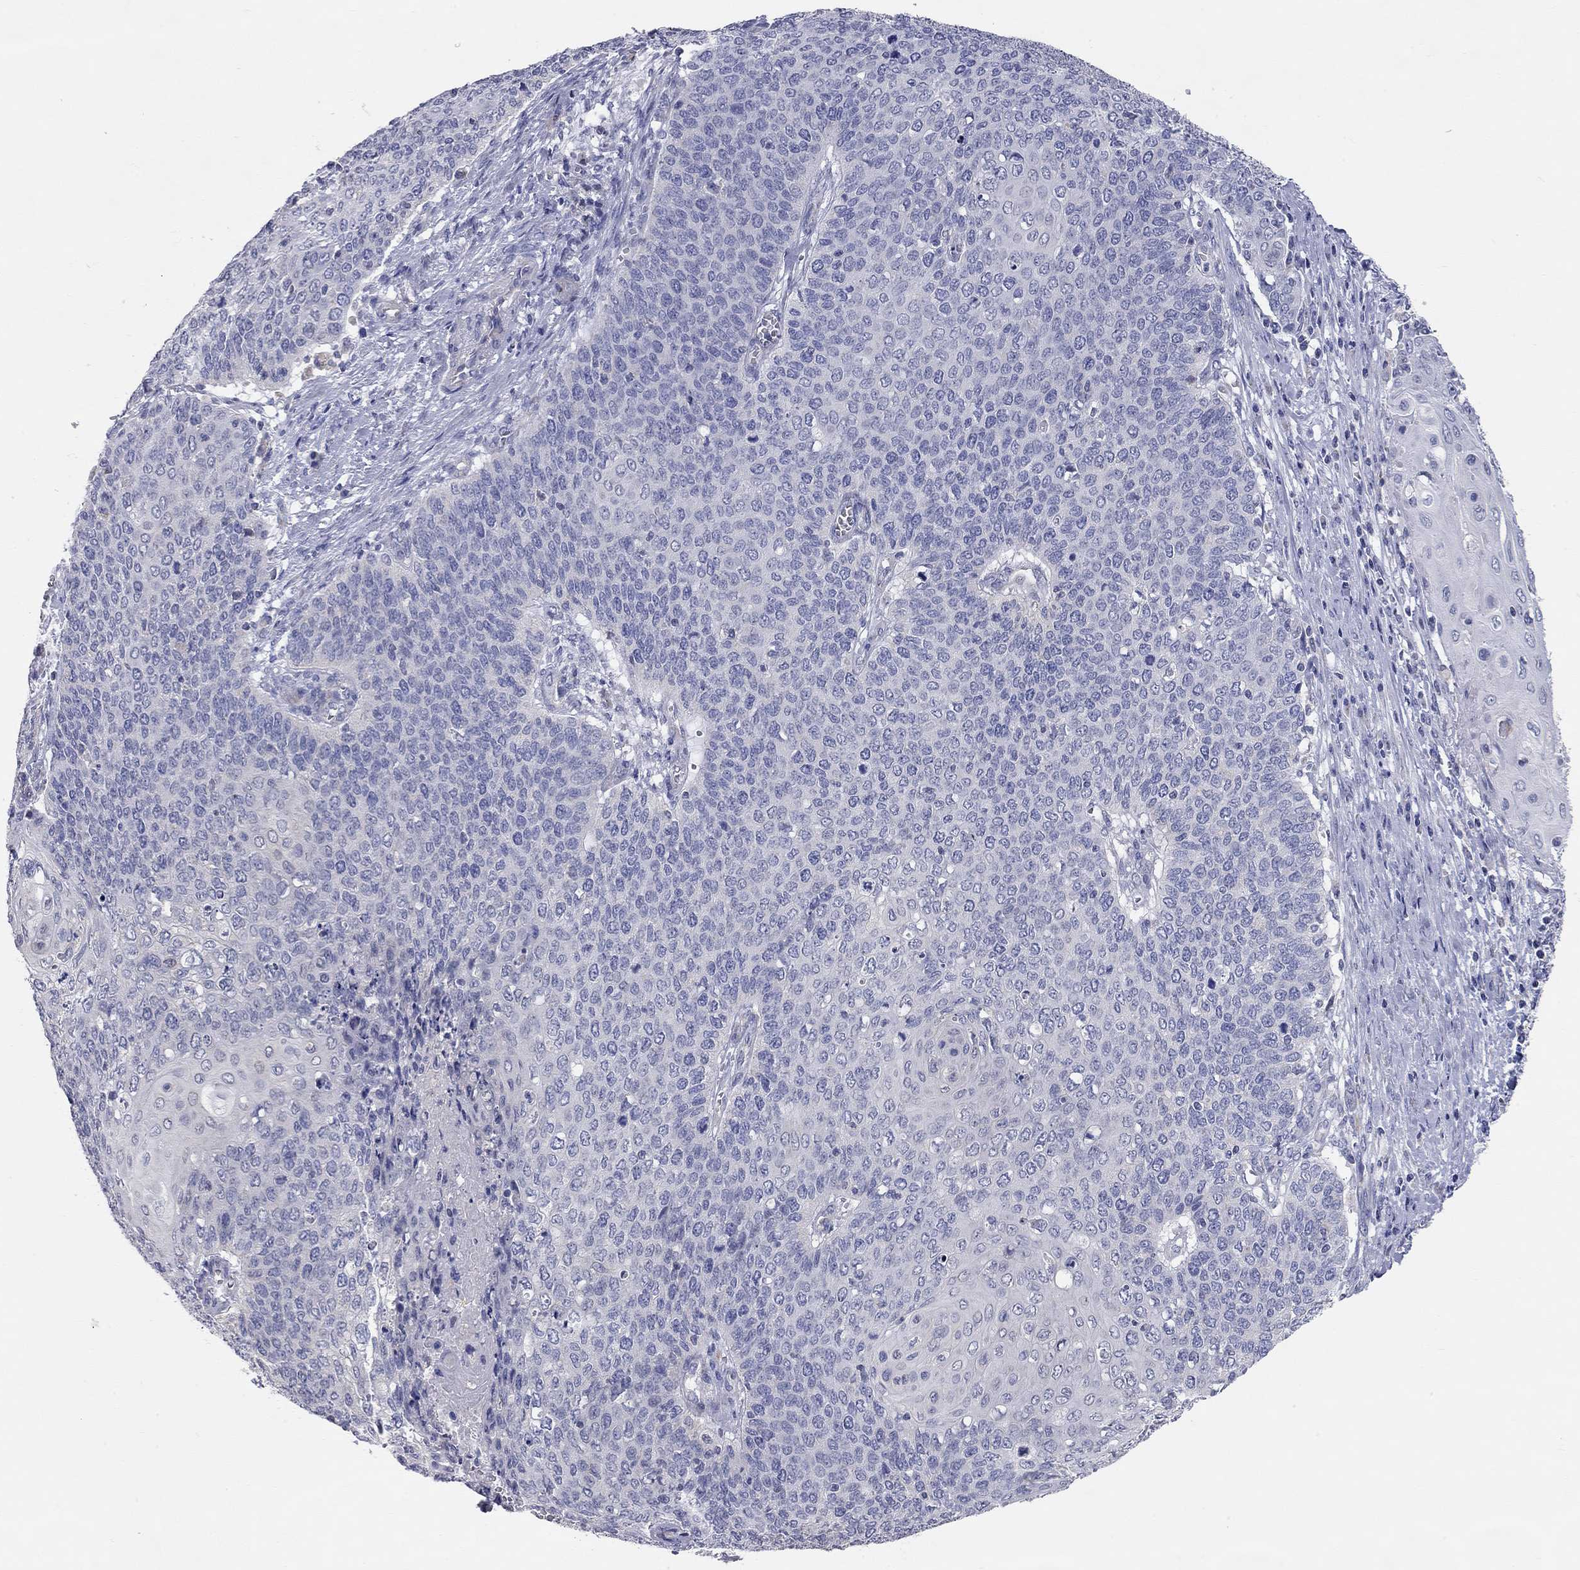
{"staining": {"intensity": "negative", "quantity": "none", "location": "none"}, "tissue": "cervical cancer", "cell_type": "Tumor cells", "image_type": "cancer", "snomed": [{"axis": "morphology", "description": "Squamous cell carcinoma, NOS"}, {"axis": "topography", "description": "Cervix"}], "caption": "Squamous cell carcinoma (cervical) was stained to show a protein in brown. There is no significant positivity in tumor cells.", "gene": "CFAP161", "patient": {"sex": "female", "age": 39}}